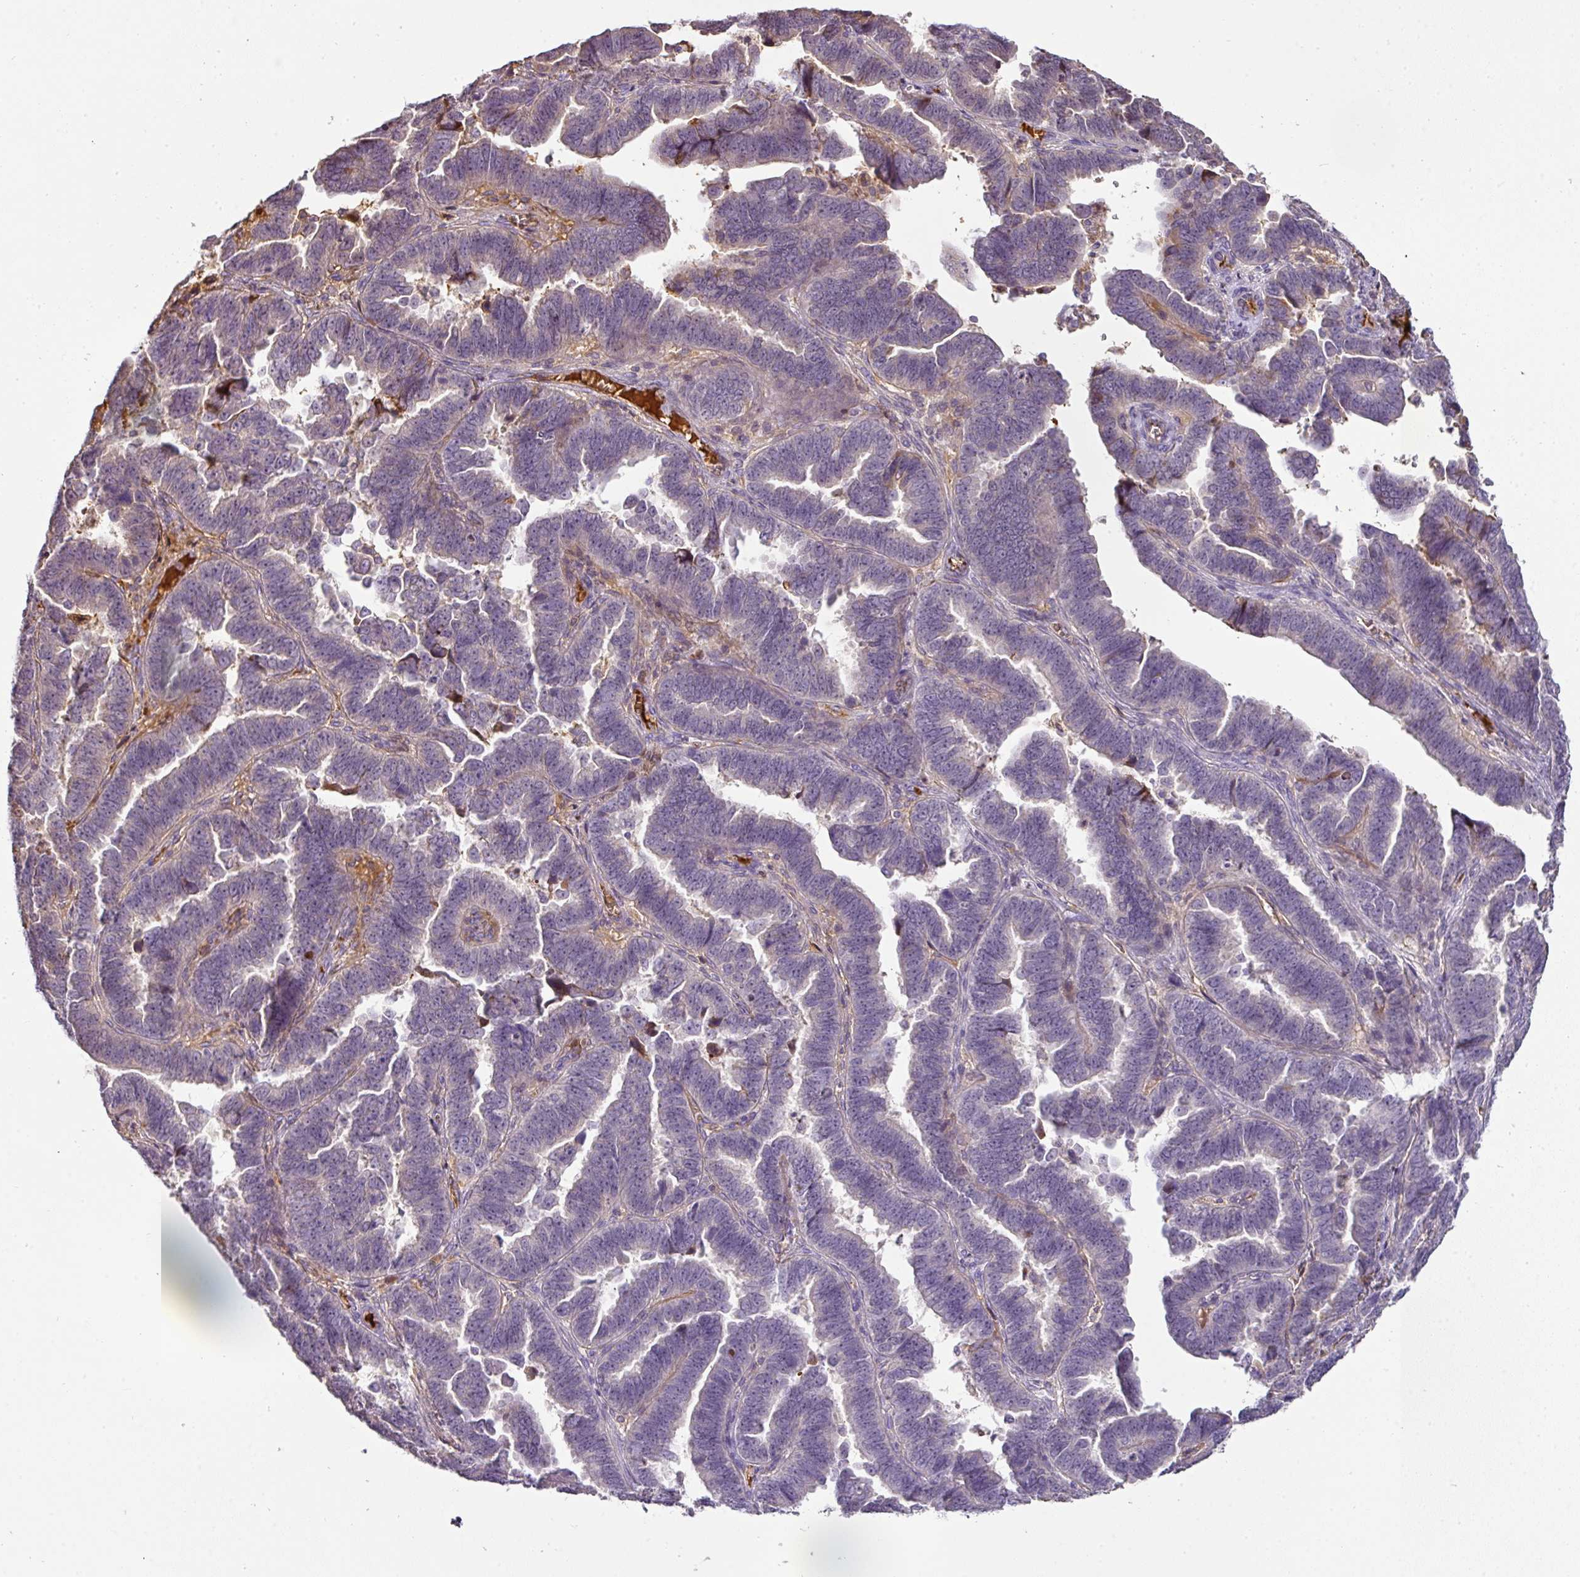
{"staining": {"intensity": "negative", "quantity": "none", "location": "none"}, "tissue": "endometrial cancer", "cell_type": "Tumor cells", "image_type": "cancer", "snomed": [{"axis": "morphology", "description": "Adenocarcinoma, NOS"}, {"axis": "topography", "description": "Endometrium"}], "caption": "Protein analysis of endometrial adenocarcinoma reveals no significant staining in tumor cells. The staining was performed using DAB (3,3'-diaminobenzidine) to visualize the protein expression in brown, while the nuclei were stained in blue with hematoxylin (Magnification: 20x).", "gene": "CCZ1", "patient": {"sex": "female", "age": 75}}